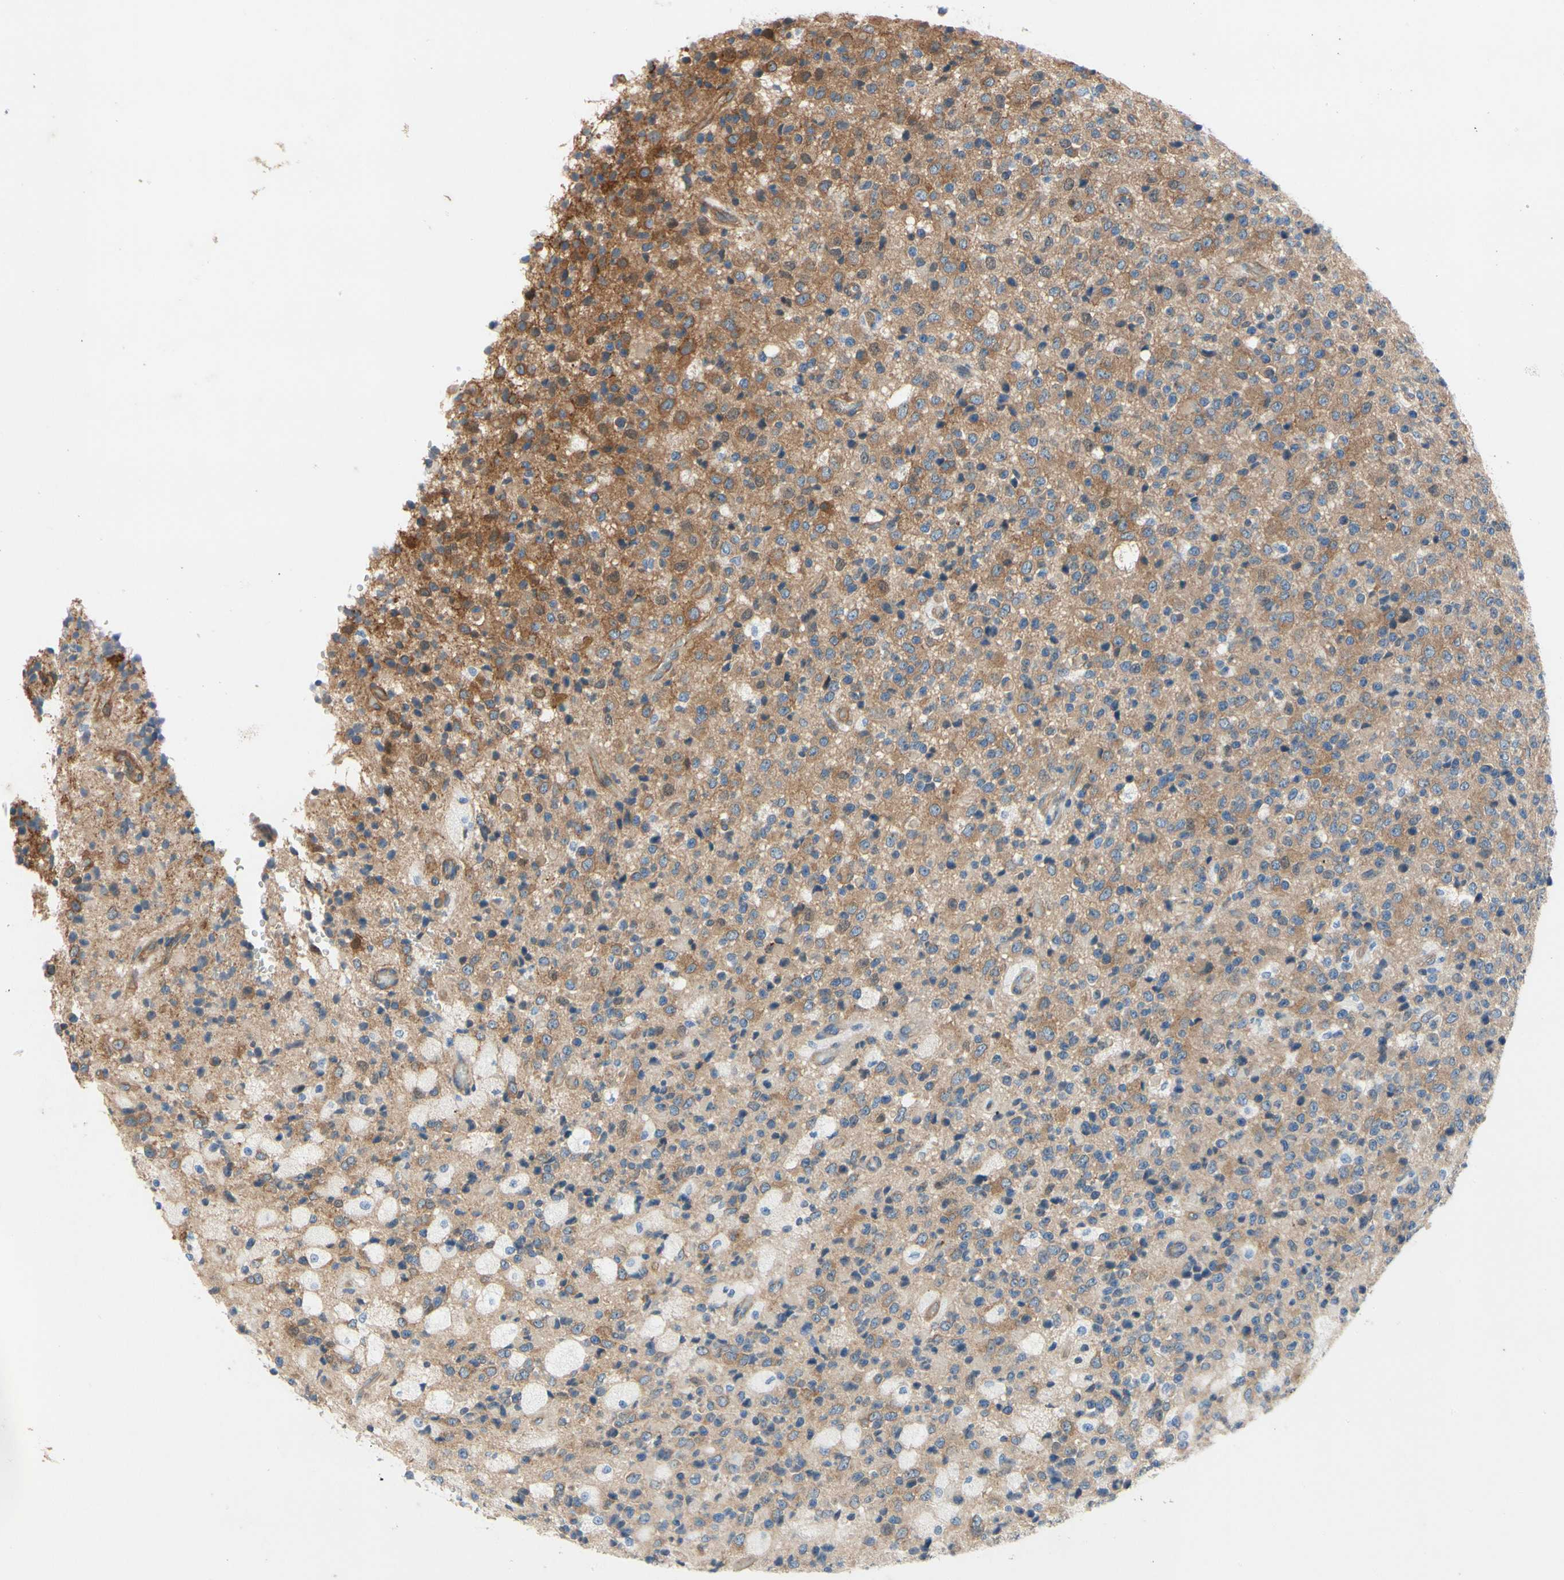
{"staining": {"intensity": "weak", "quantity": "25%-75%", "location": "cytoplasmic/membranous"}, "tissue": "glioma", "cell_type": "Tumor cells", "image_type": "cancer", "snomed": [{"axis": "morphology", "description": "Glioma, malignant, High grade"}, {"axis": "topography", "description": "pancreas cauda"}], "caption": "Glioma stained with DAB immunohistochemistry (IHC) exhibits low levels of weak cytoplasmic/membranous positivity in about 25%-75% of tumor cells.", "gene": "CTTNBP2", "patient": {"sex": "male", "age": 60}}